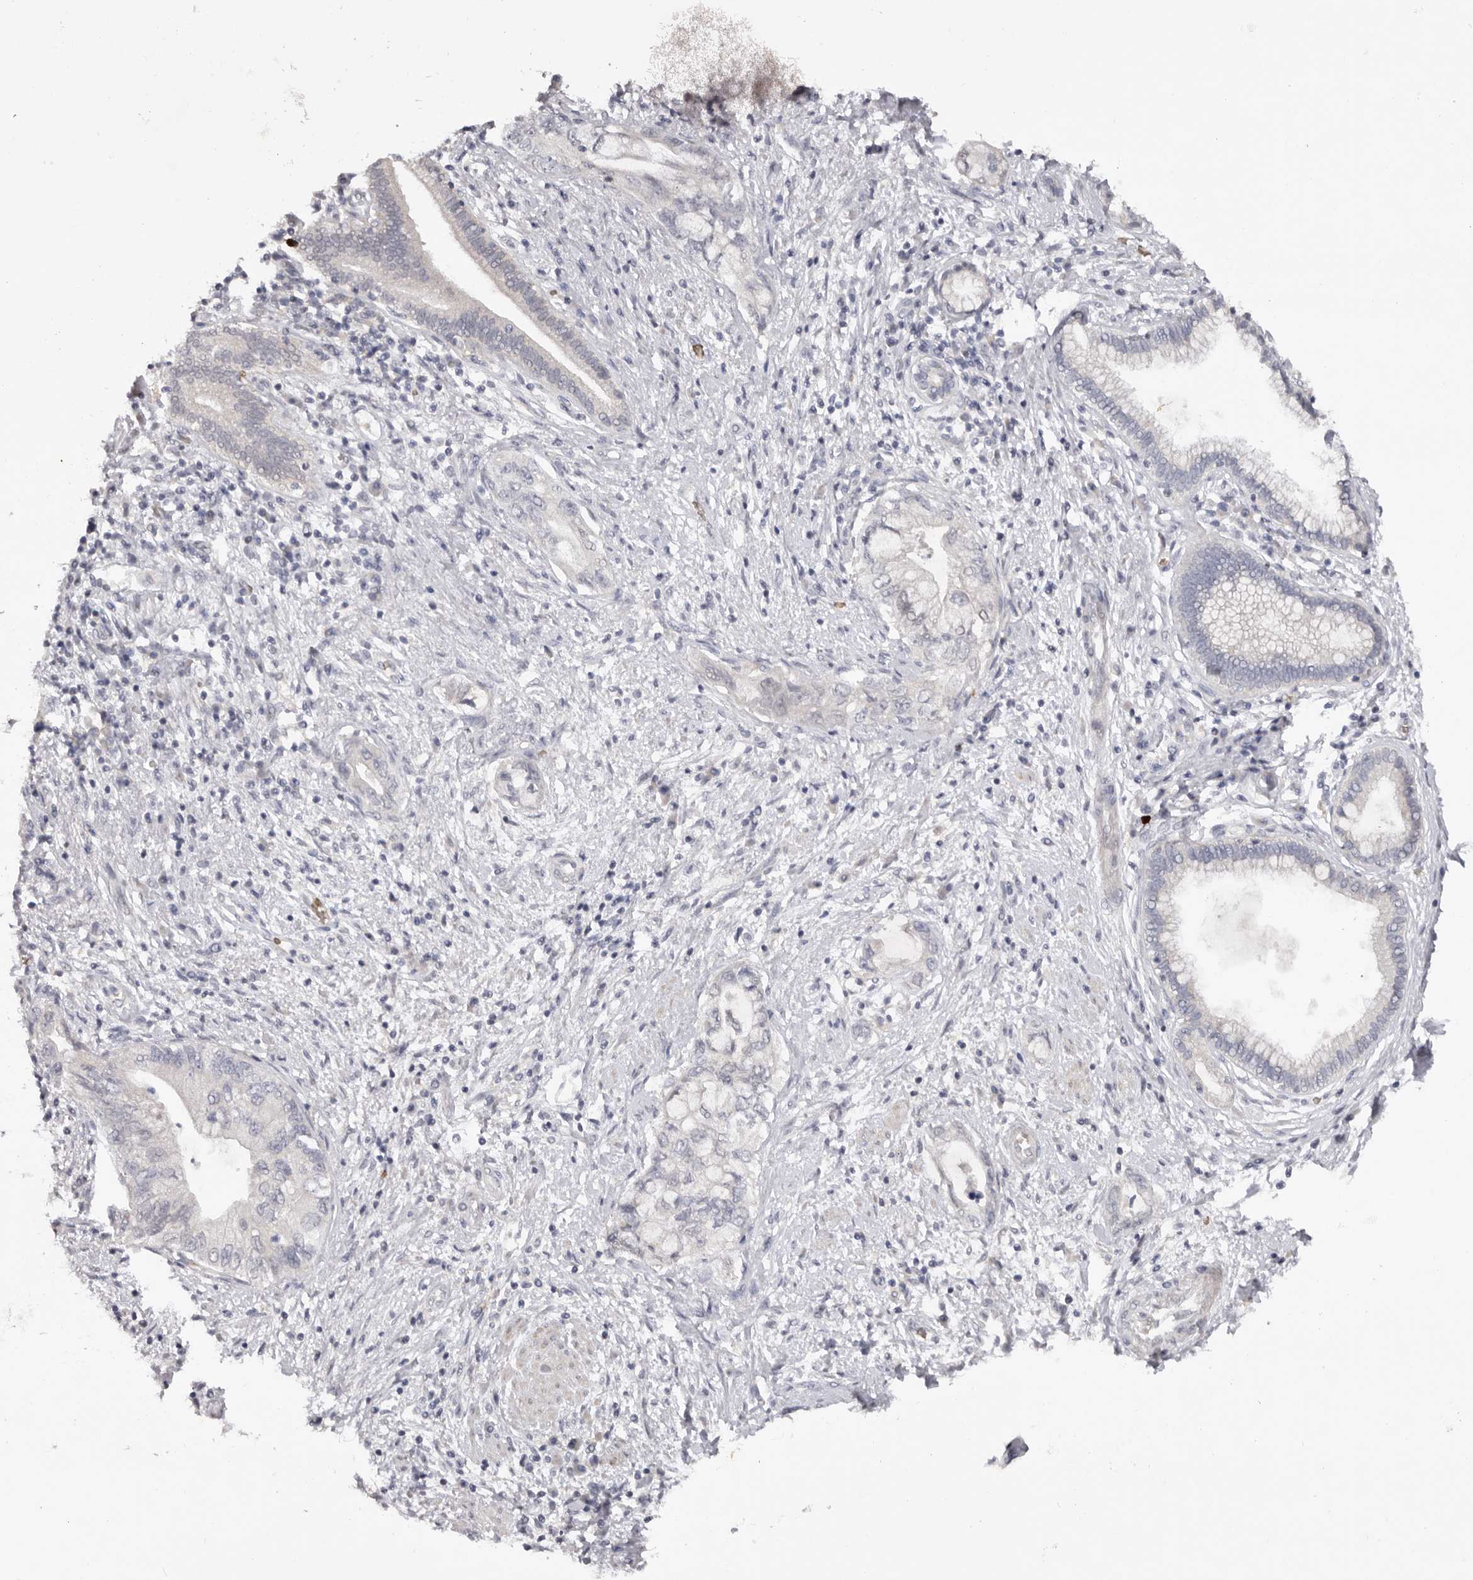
{"staining": {"intensity": "negative", "quantity": "none", "location": "none"}, "tissue": "pancreatic cancer", "cell_type": "Tumor cells", "image_type": "cancer", "snomed": [{"axis": "morphology", "description": "Adenocarcinoma, NOS"}, {"axis": "topography", "description": "Pancreas"}], "caption": "Photomicrograph shows no significant protein staining in tumor cells of adenocarcinoma (pancreatic).", "gene": "TNR", "patient": {"sex": "female", "age": 73}}